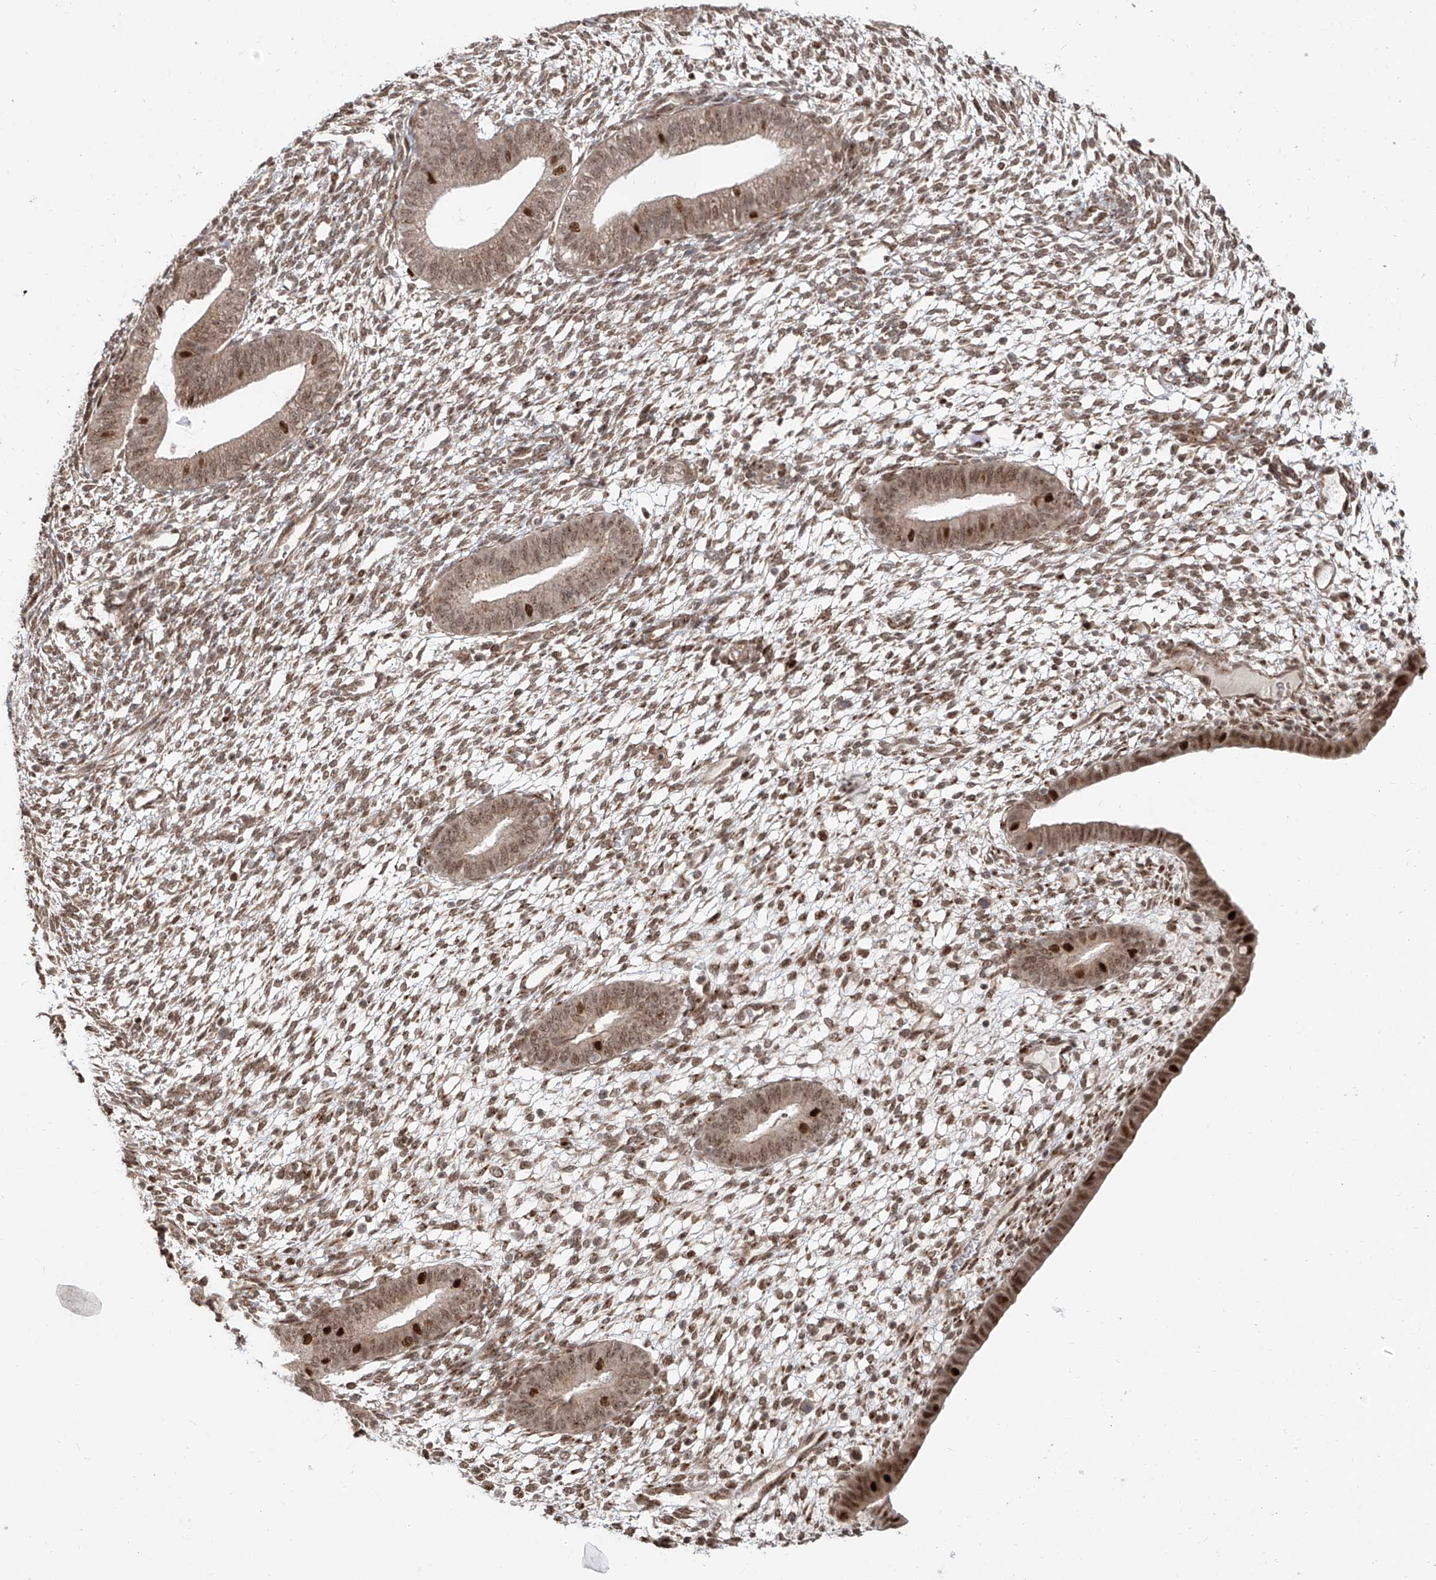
{"staining": {"intensity": "moderate", "quantity": ">75%", "location": "nuclear"}, "tissue": "endometrium", "cell_type": "Cells in endometrial stroma", "image_type": "normal", "snomed": [{"axis": "morphology", "description": "Normal tissue, NOS"}, {"axis": "topography", "description": "Endometrium"}], "caption": "High-power microscopy captured an immunohistochemistry histopathology image of benign endometrium, revealing moderate nuclear staining in about >75% of cells in endometrial stroma.", "gene": "ZNF710", "patient": {"sex": "female", "age": 46}}